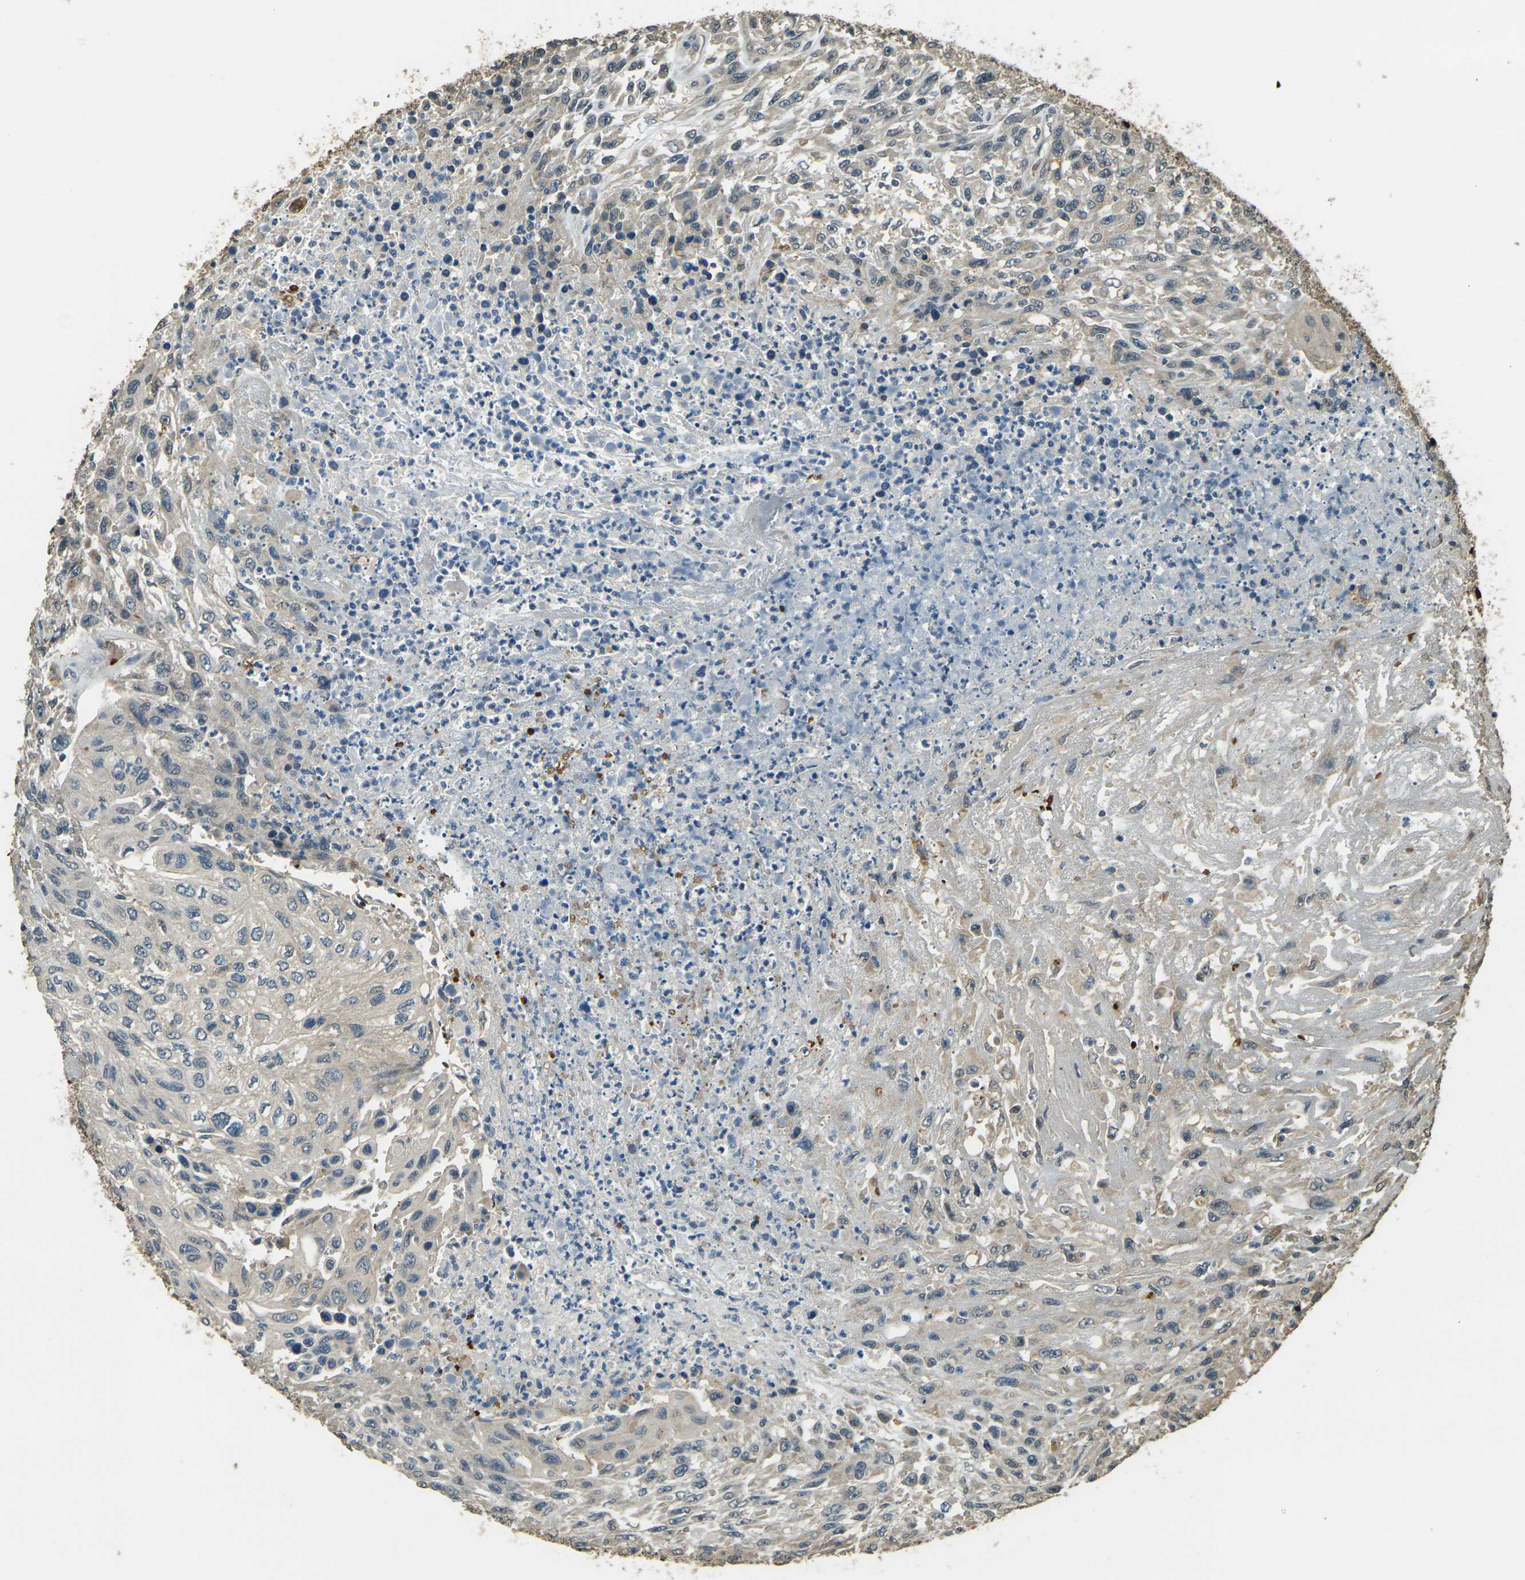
{"staining": {"intensity": "weak", "quantity": "25%-75%", "location": "cytoplasmic/membranous"}, "tissue": "urothelial cancer", "cell_type": "Tumor cells", "image_type": "cancer", "snomed": [{"axis": "morphology", "description": "Urothelial carcinoma, High grade"}, {"axis": "topography", "description": "Urinary bladder"}], "caption": "Urothelial carcinoma (high-grade) tissue exhibits weak cytoplasmic/membranous positivity in about 25%-75% of tumor cells", "gene": "TOR1A", "patient": {"sex": "male", "age": 66}}